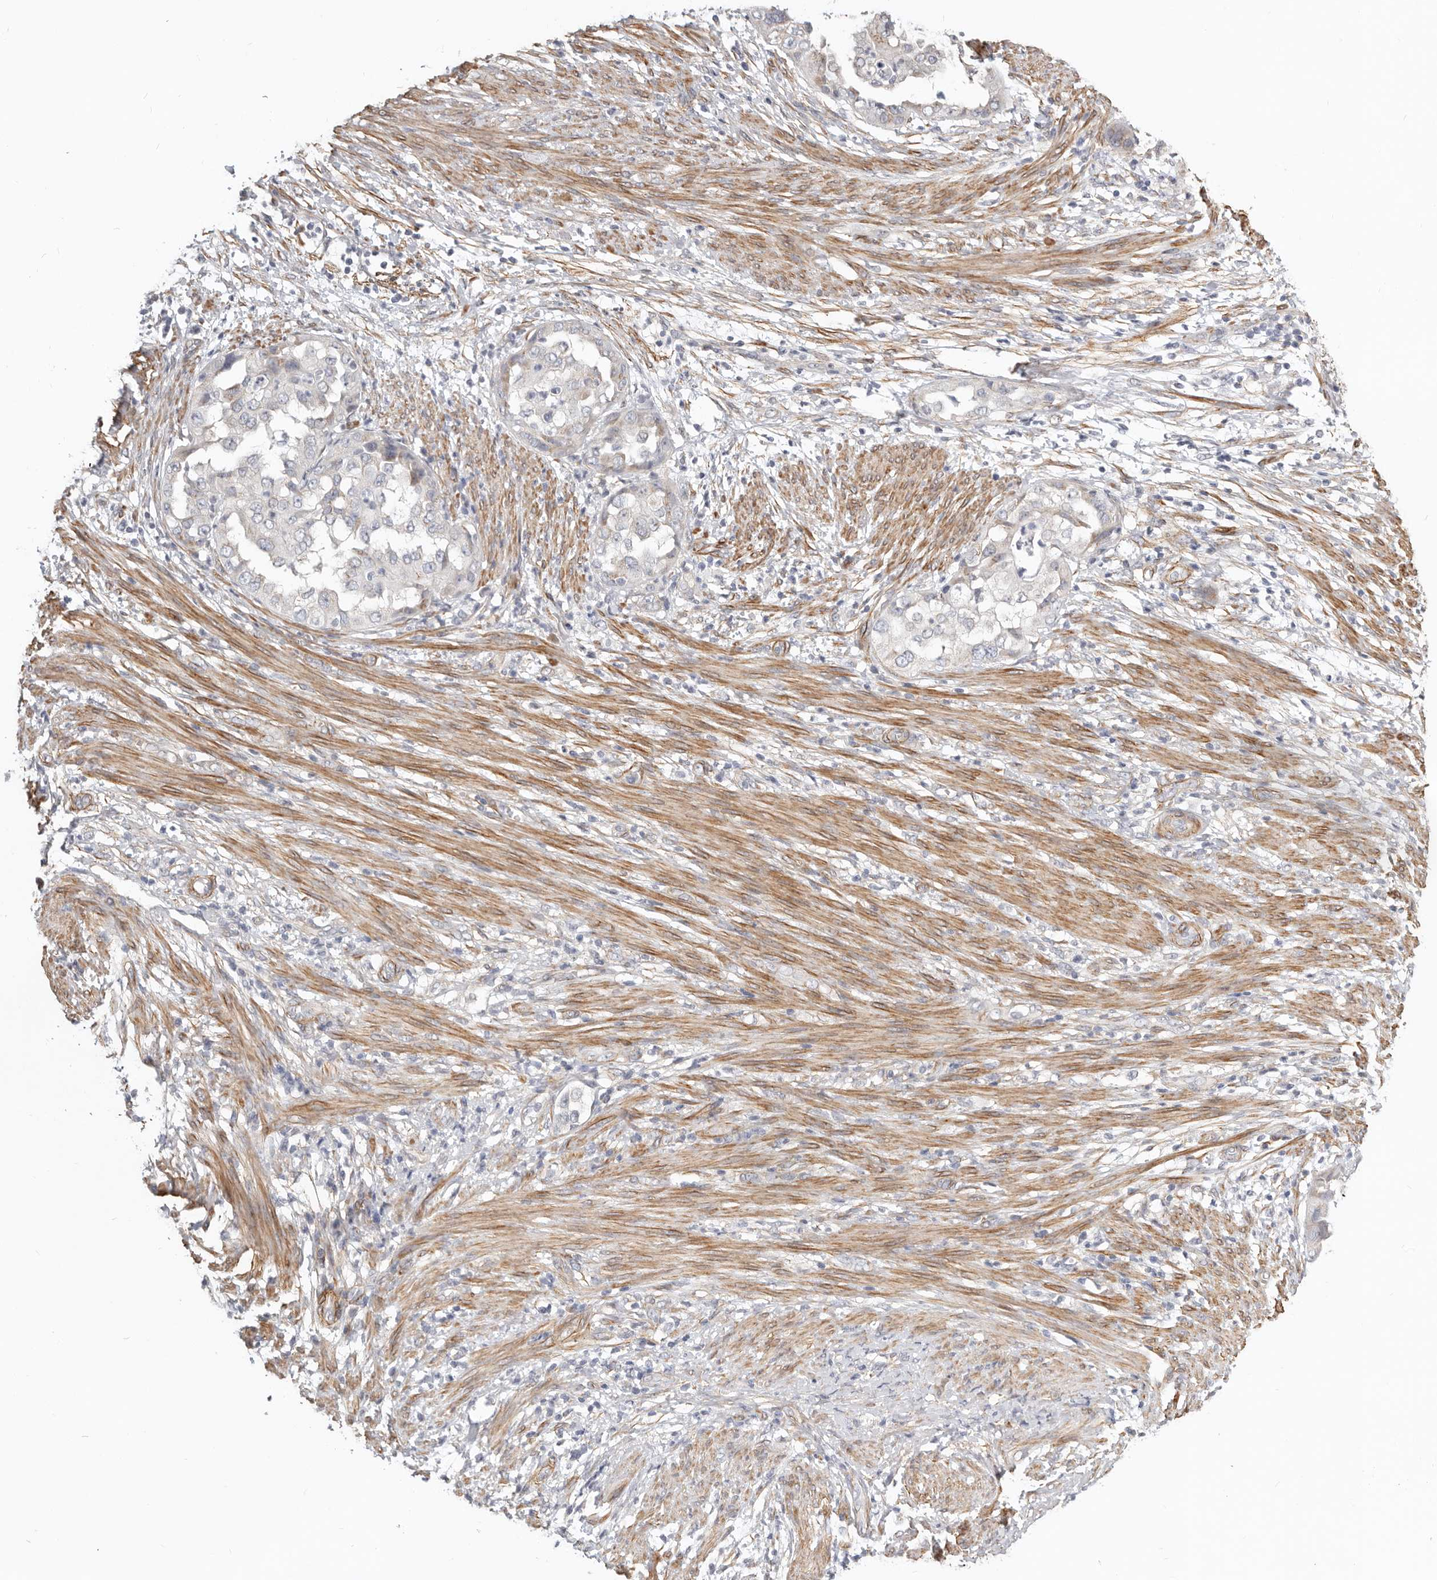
{"staining": {"intensity": "weak", "quantity": "<25%", "location": "cytoplasmic/membranous"}, "tissue": "endometrial cancer", "cell_type": "Tumor cells", "image_type": "cancer", "snomed": [{"axis": "morphology", "description": "Adenocarcinoma, NOS"}, {"axis": "topography", "description": "Endometrium"}], "caption": "High power microscopy micrograph of an immunohistochemistry micrograph of endometrial adenocarcinoma, revealing no significant expression in tumor cells.", "gene": "RABAC1", "patient": {"sex": "female", "age": 85}}